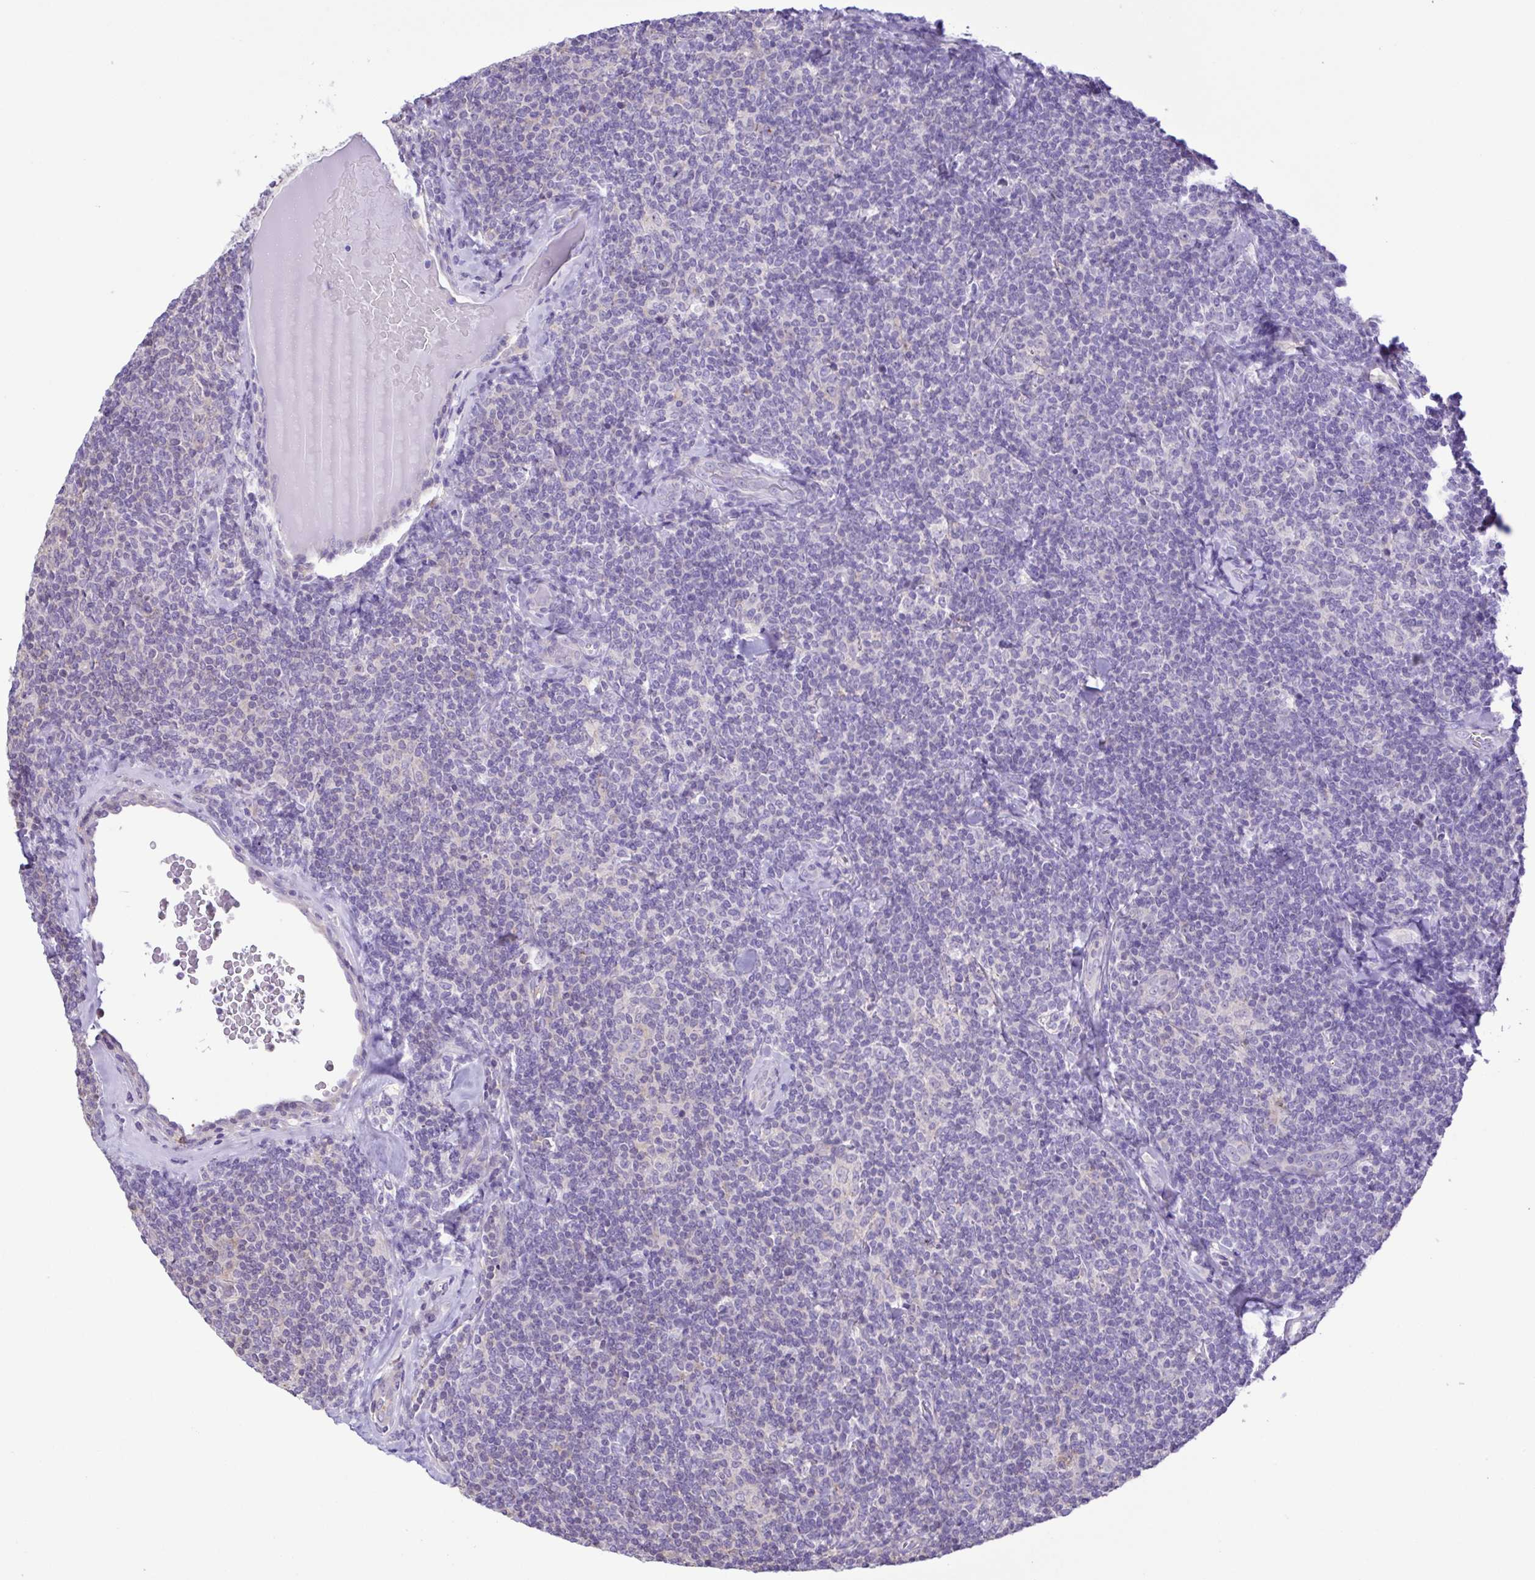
{"staining": {"intensity": "negative", "quantity": "none", "location": "none"}, "tissue": "lymphoma", "cell_type": "Tumor cells", "image_type": "cancer", "snomed": [{"axis": "morphology", "description": "Malignant lymphoma, non-Hodgkin's type, Low grade"}, {"axis": "topography", "description": "Lymph node"}], "caption": "An immunohistochemistry image of low-grade malignant lymphoma, non-Hodgkin's type is shown. There is no staining in tumor cells of low-grade malignant lymphoma, non-Hodgkin's type.", "gene": "CYP17A1", "patient": {"sex": "female", "age": 56}}